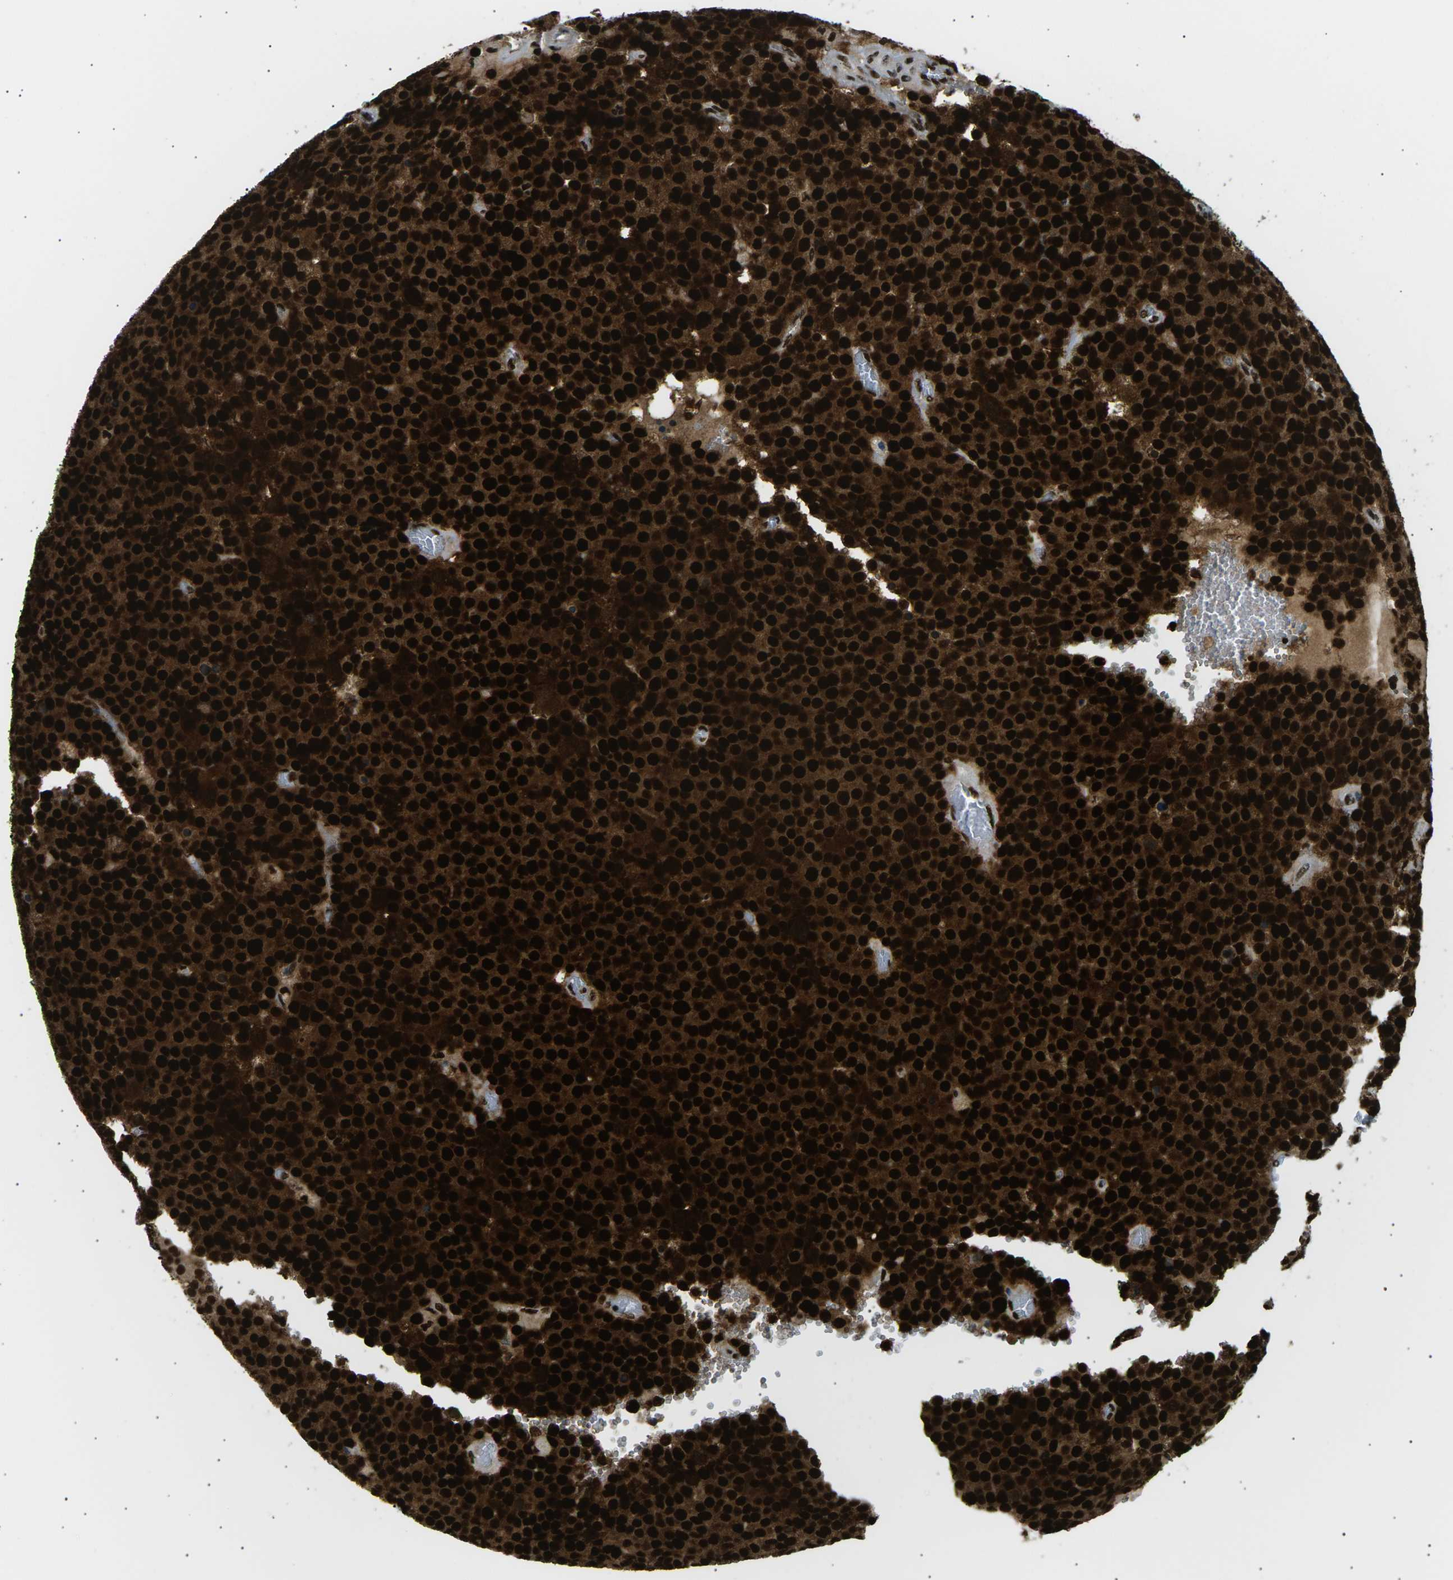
{"staining": {"intensity": "strong", "quantity": ">75%", "location": "cytoplasmic/membranous,nuclear"}, "tissue": "testis cancer", "cell_type": "Tumor cells", "image_type": "cancer", "snomed": [{"axis": "morphology", "description": "Normal tissue, NOS"}, {"axis": "morphology", "description": "Seminoma, NOS"}, {"axis": "topography", "description": "Testis"}], "caption": "The image displays a brown stain indicating the presence of a protein in the cytoplasmic/membranous and nuclear of tumor cells in testis cancer.", "gene": "RPA2", "patient": {"sex": "male", "age": 71}}